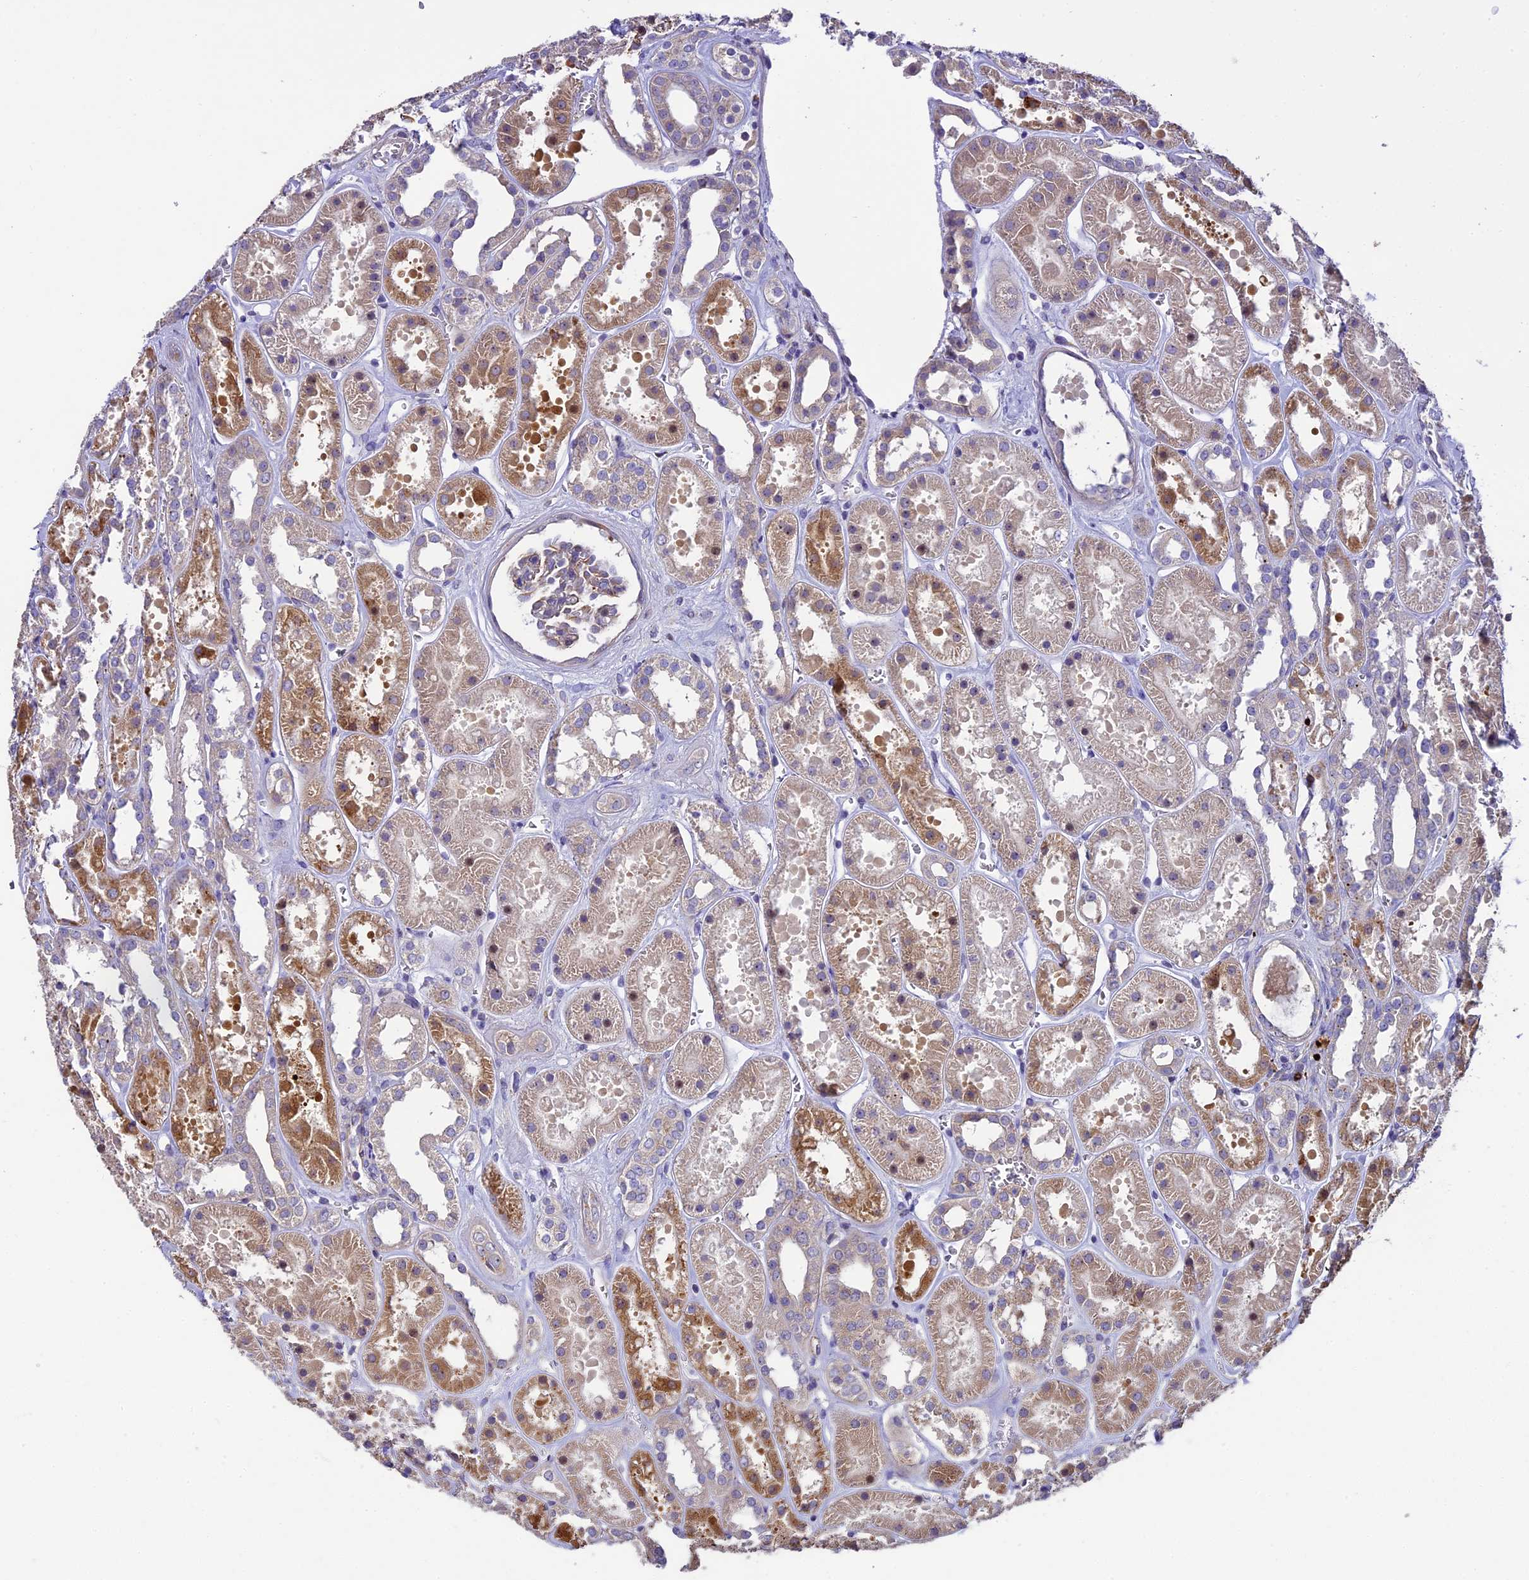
{"staining": {"intensity": "moderate", "quantity": "25%-75%", "location": "cytoplasmic/membranous"}, "tissue": "kidney", "cell_type": "Cells in glomeruli", "image_type": "normal", "snomed": [{"axis": "morphology", "description": "Normal tissue, NOS"}, {"axis": "topography", "description": "Kidney"}], "caption": "A high-resolution photomicrograph shows immunohistochemistry (IHC) staining of normal kidney, which exhibits moderate cytoplasmic/membranous staining in about 25%-75% of cells in glomeruli.", "gene": "SPIRE1", "patient": {"sex": "female", "age": 41}}